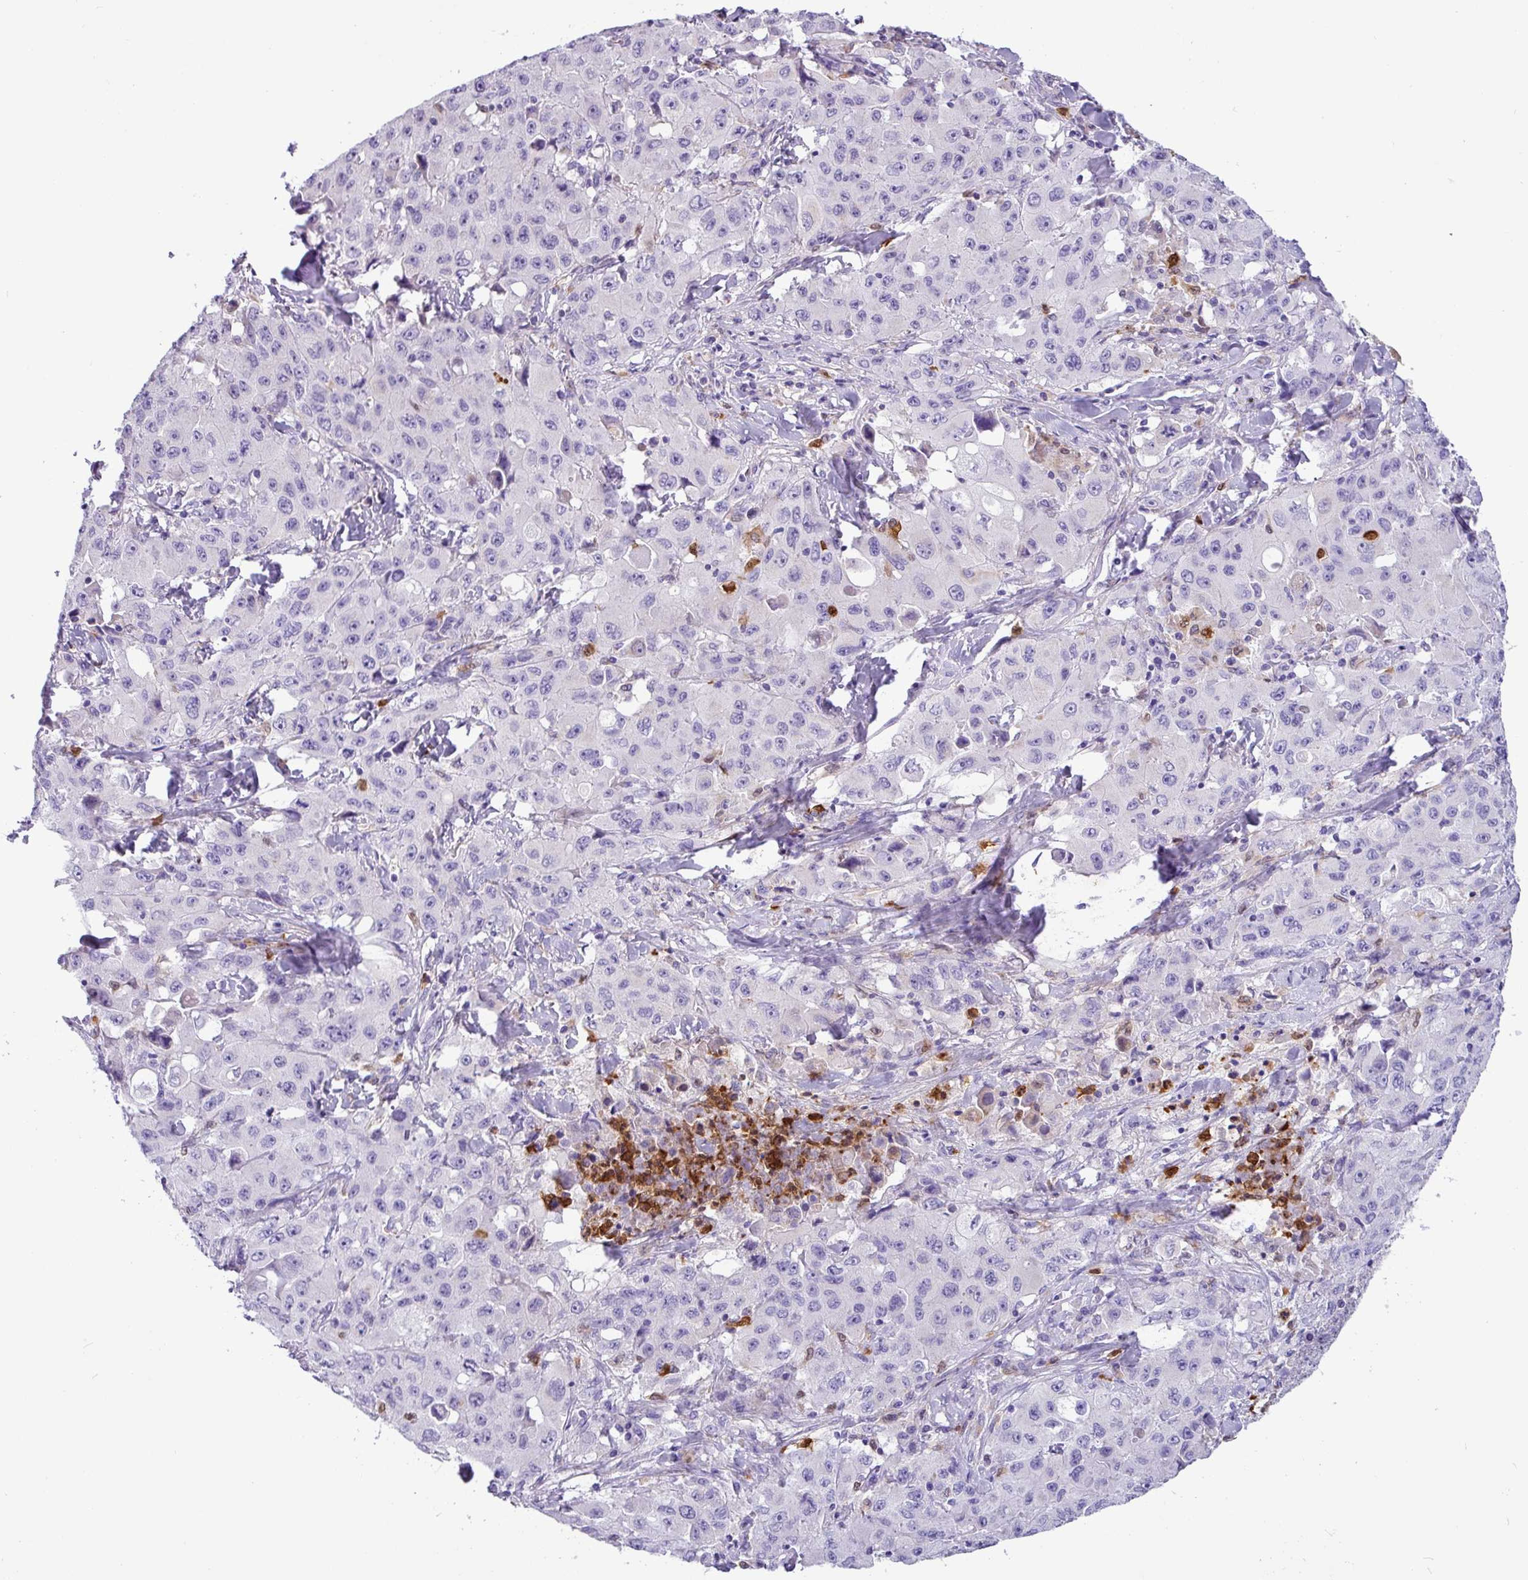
{"staining": {"intensity": "negative", "quantity": "none", "location": "none"}, "tissue": "lung cancer", "cell_type": "Tumor cells", "image_type": "cancer", "snomed": [{"axis": "morphology", "description": "Squamous cell carcinoma, NOS"}, {"axis": "topography", "description": "Lung"}], "caption": "Lung squamous cell carcinoma was stained to show a protein in brown. There is no significant staining in tumor cells.", "gene": "SH2D3C", "patient": {"sex": "male", "age": 63}}